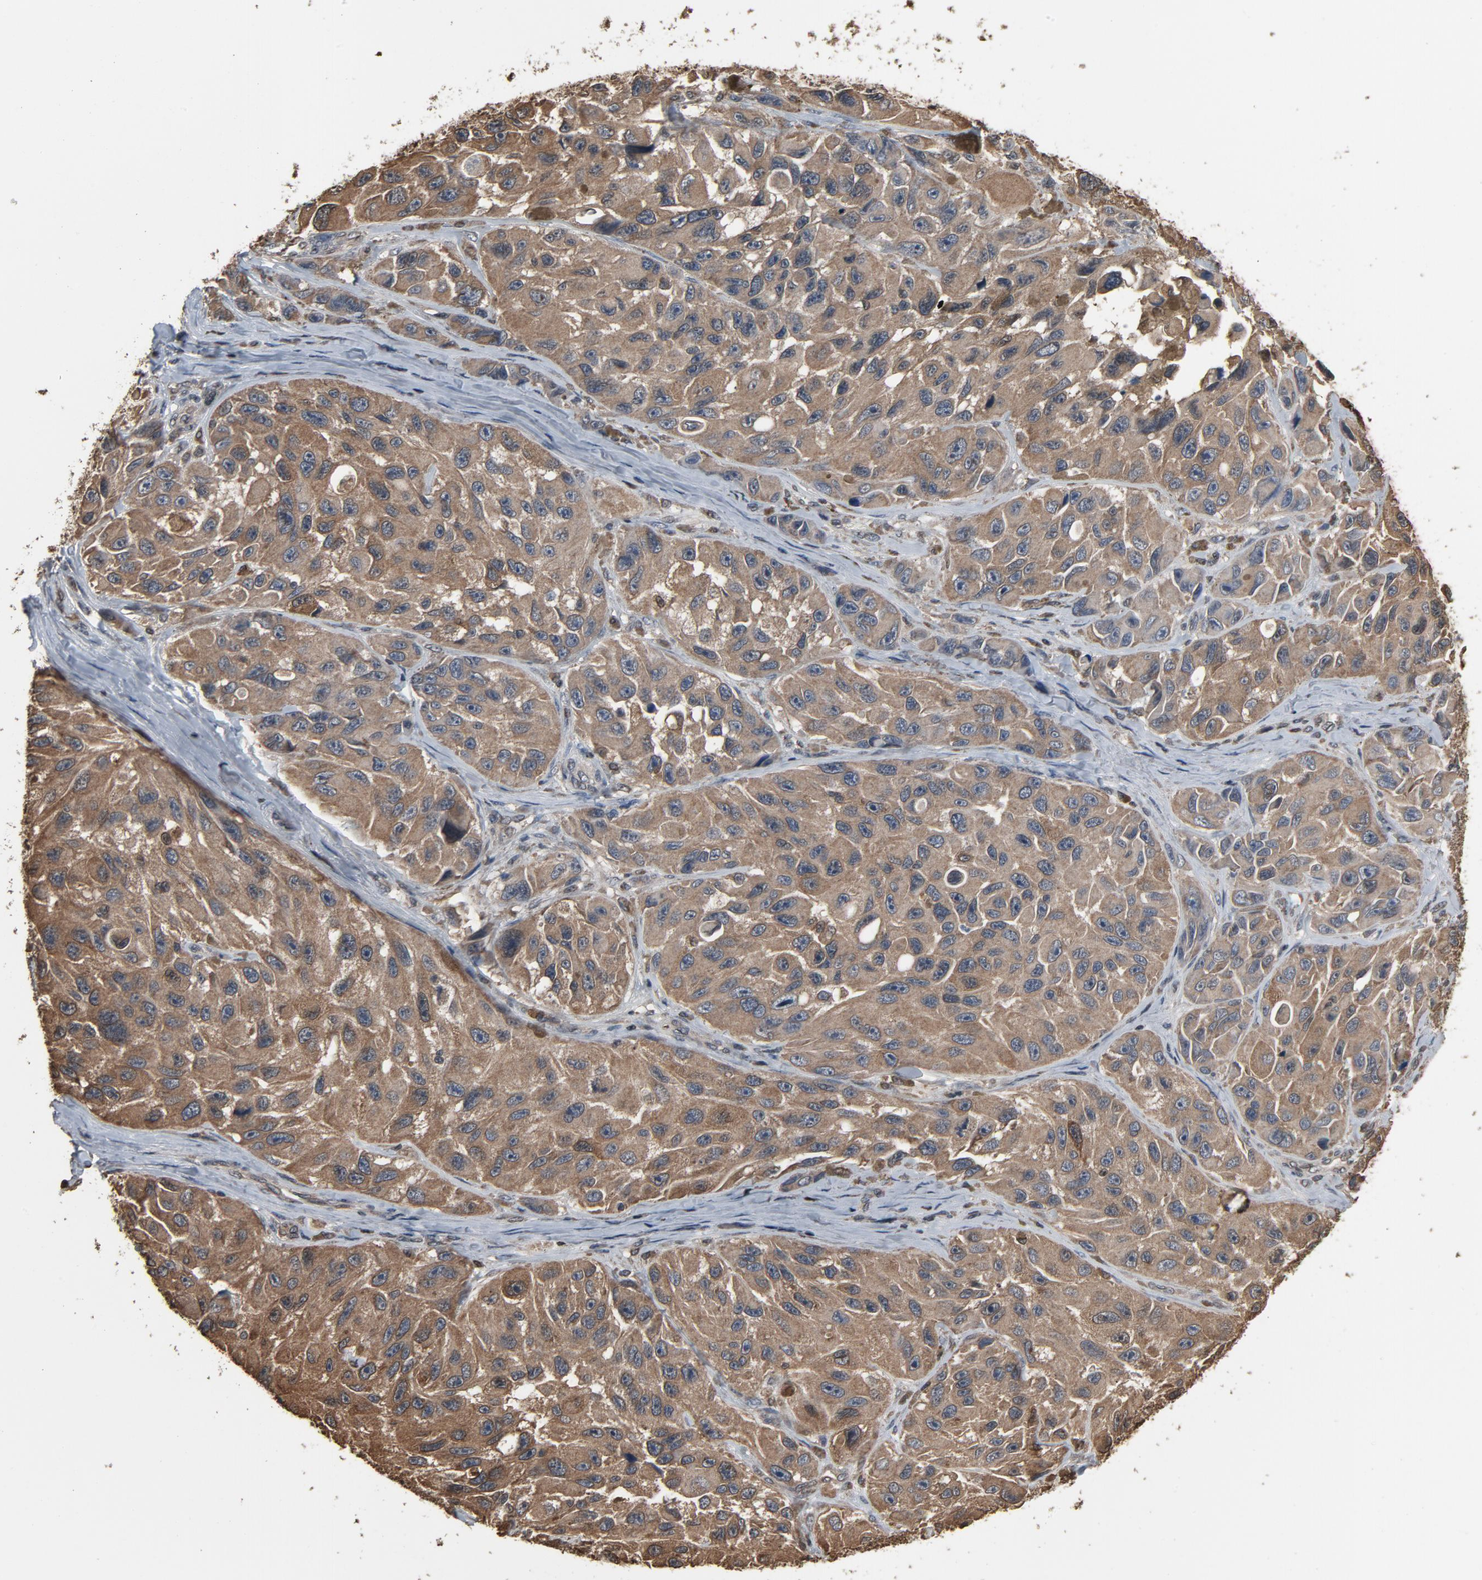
{"staining": {"intensity": "moderate", "quantity": ">75%", "location": "cytoplasmic/membranous"}, "tissue": "melanoma", "cell_type": "Tumor cells", "image_type": "cancer", "snomed": [{"axis": "morphology", "description": "Malignant melanoma, NOS"}, {"axis": "topography", "description": "Skin"}], "caption": "A brown stain highlights moderate cytoplasmic/membranous expression of a protein in human malignant melanoma tumor cells. (DAB IHC with brightfield microscopy, high magnification).", "gene": "UBE2D1", "patient": {"sex": "female", "age": 73}}